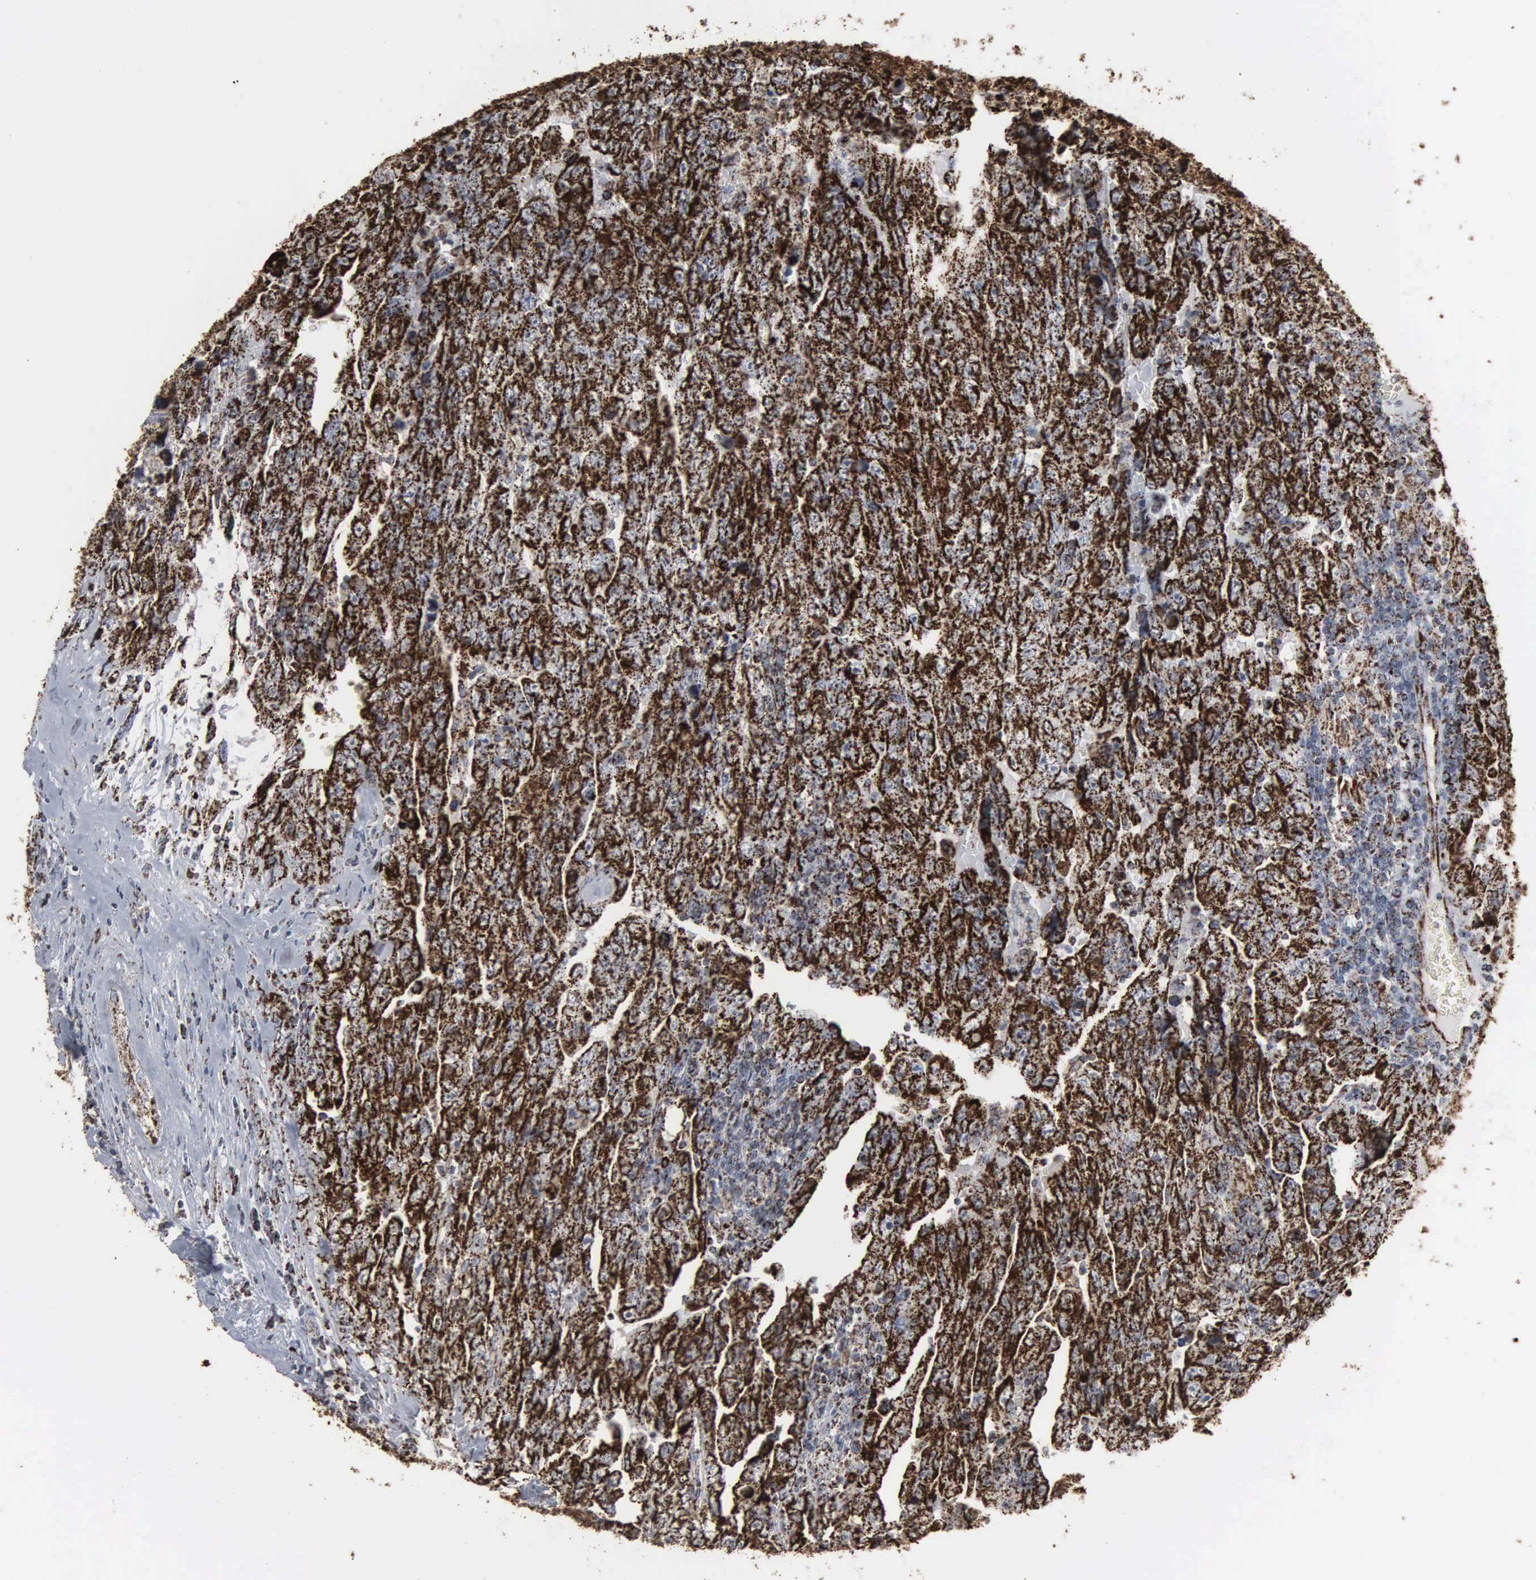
{"staining": {"intensity": "strong", "quantity": ">75%", "location": "cytoplasmic/membranous"}, "tissue": "testis cancer", "cell_type": "Tumor cells", "image_type": "cancer", "snomed": [{"axis": "morphology", "description": "Carcinoma, Embryonal, NOS"}, {"axis": "topography", "description": "Testis"}], "caption": "A brown stain labels strong cytoplasmic/membranous expression of a protein in human embryonal carcinoma (testis) tumor cells.", "gene": "HSPA9", "patient": {"sex": "male", "age": 28}}